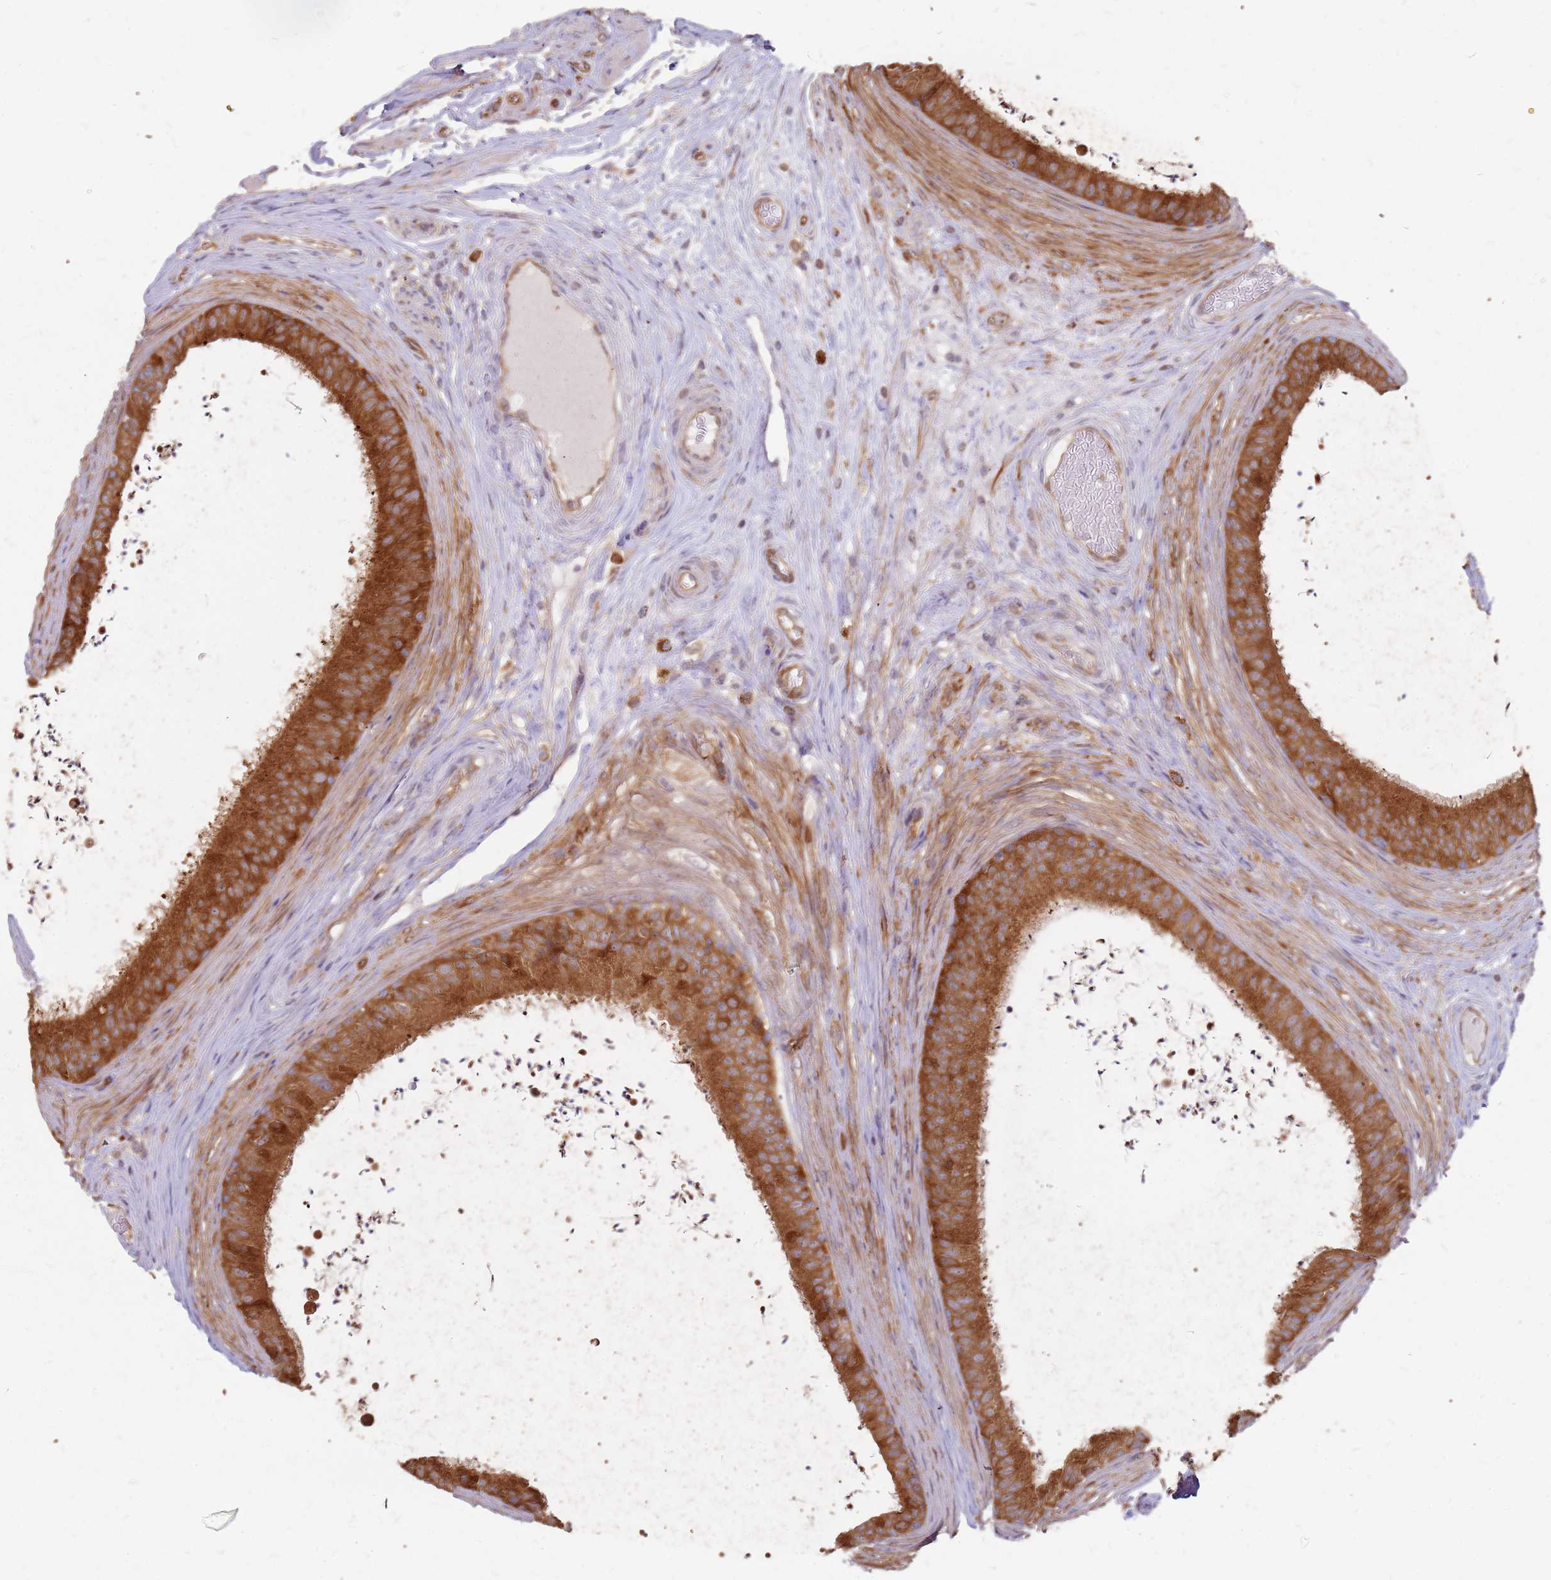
{"staining": {"intensity": "strong", "quantity": ">75%", "location": "cytoplasmic/membranous"}, "tissue": "epididymis", "cell_type": "Glandular cells", "image_type": "normal", "snomed": [{"axis": "morphology", "description": "Normal tissue, NOS"}, {"axis": "topography", "description": "Testis"}, {"axis": "topography", "description": "Epididymis"}], "caption": "Epididymis stained with immunohistochemistry (IHC) displays strong cytoplasmic/membranous staining in approximately >75% of glandular cells.", "gene": "HDX", "patient": {"sex": "male", "age": 41}}